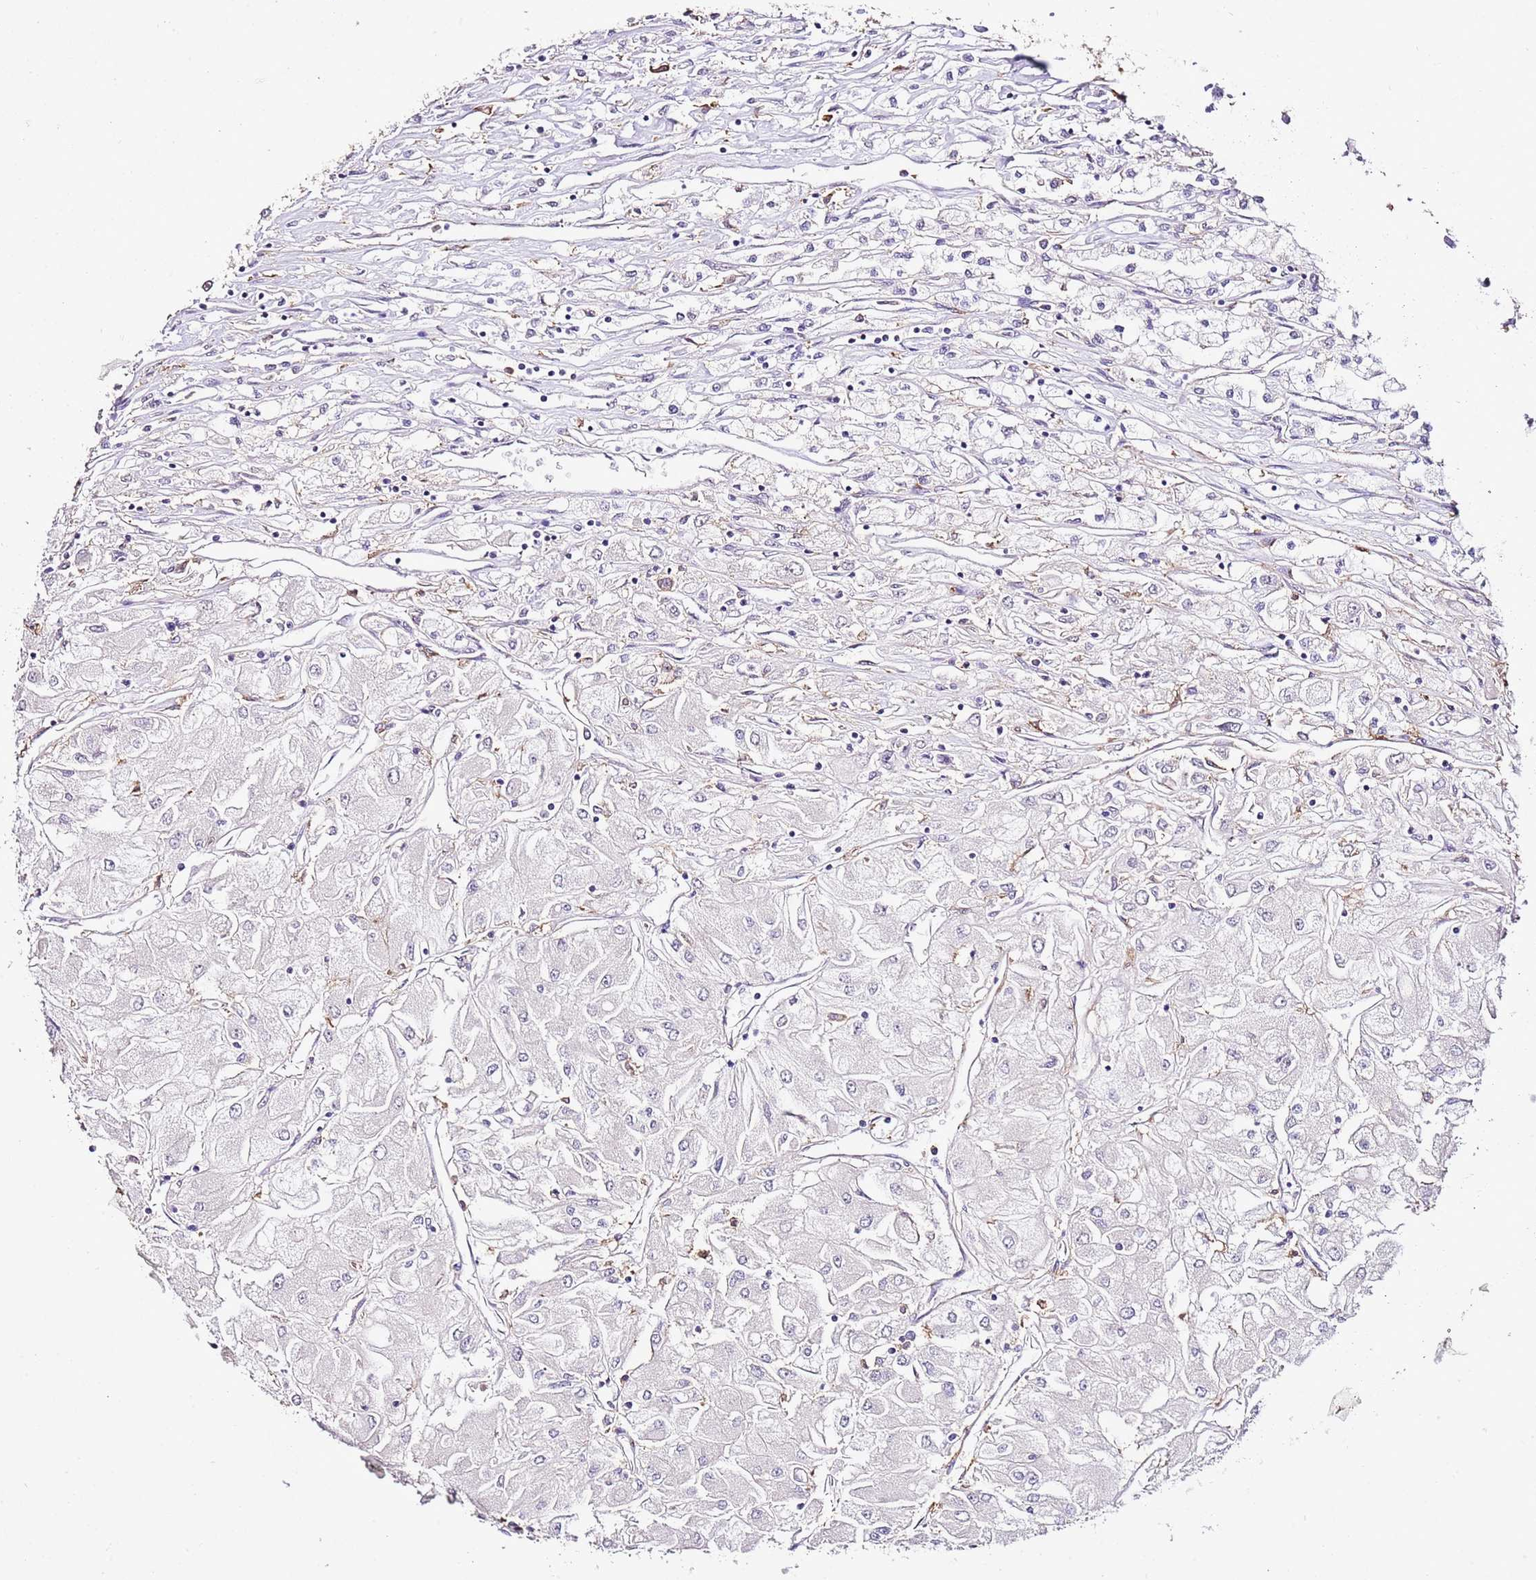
{"staining": {"intensity": "negative", "quantity": "none", "location": "none"}, "tissue": "renal cancer", "cell_type": "Tumor cells", "image_type": "cancer", "snomed": [{"axis": "morphology", "description": "Adenocarcinoma, NOS"}, {"axis": "topography", "description": "Kidney"}], "caption": "Immunohistochemistry photomicrograph of human renal adenocarcinoma stained for a protein (brown), which reveals no expression in tumor cells.", "gene": "IZUMO4", "patient": {"sex": "male", "age": 80}}